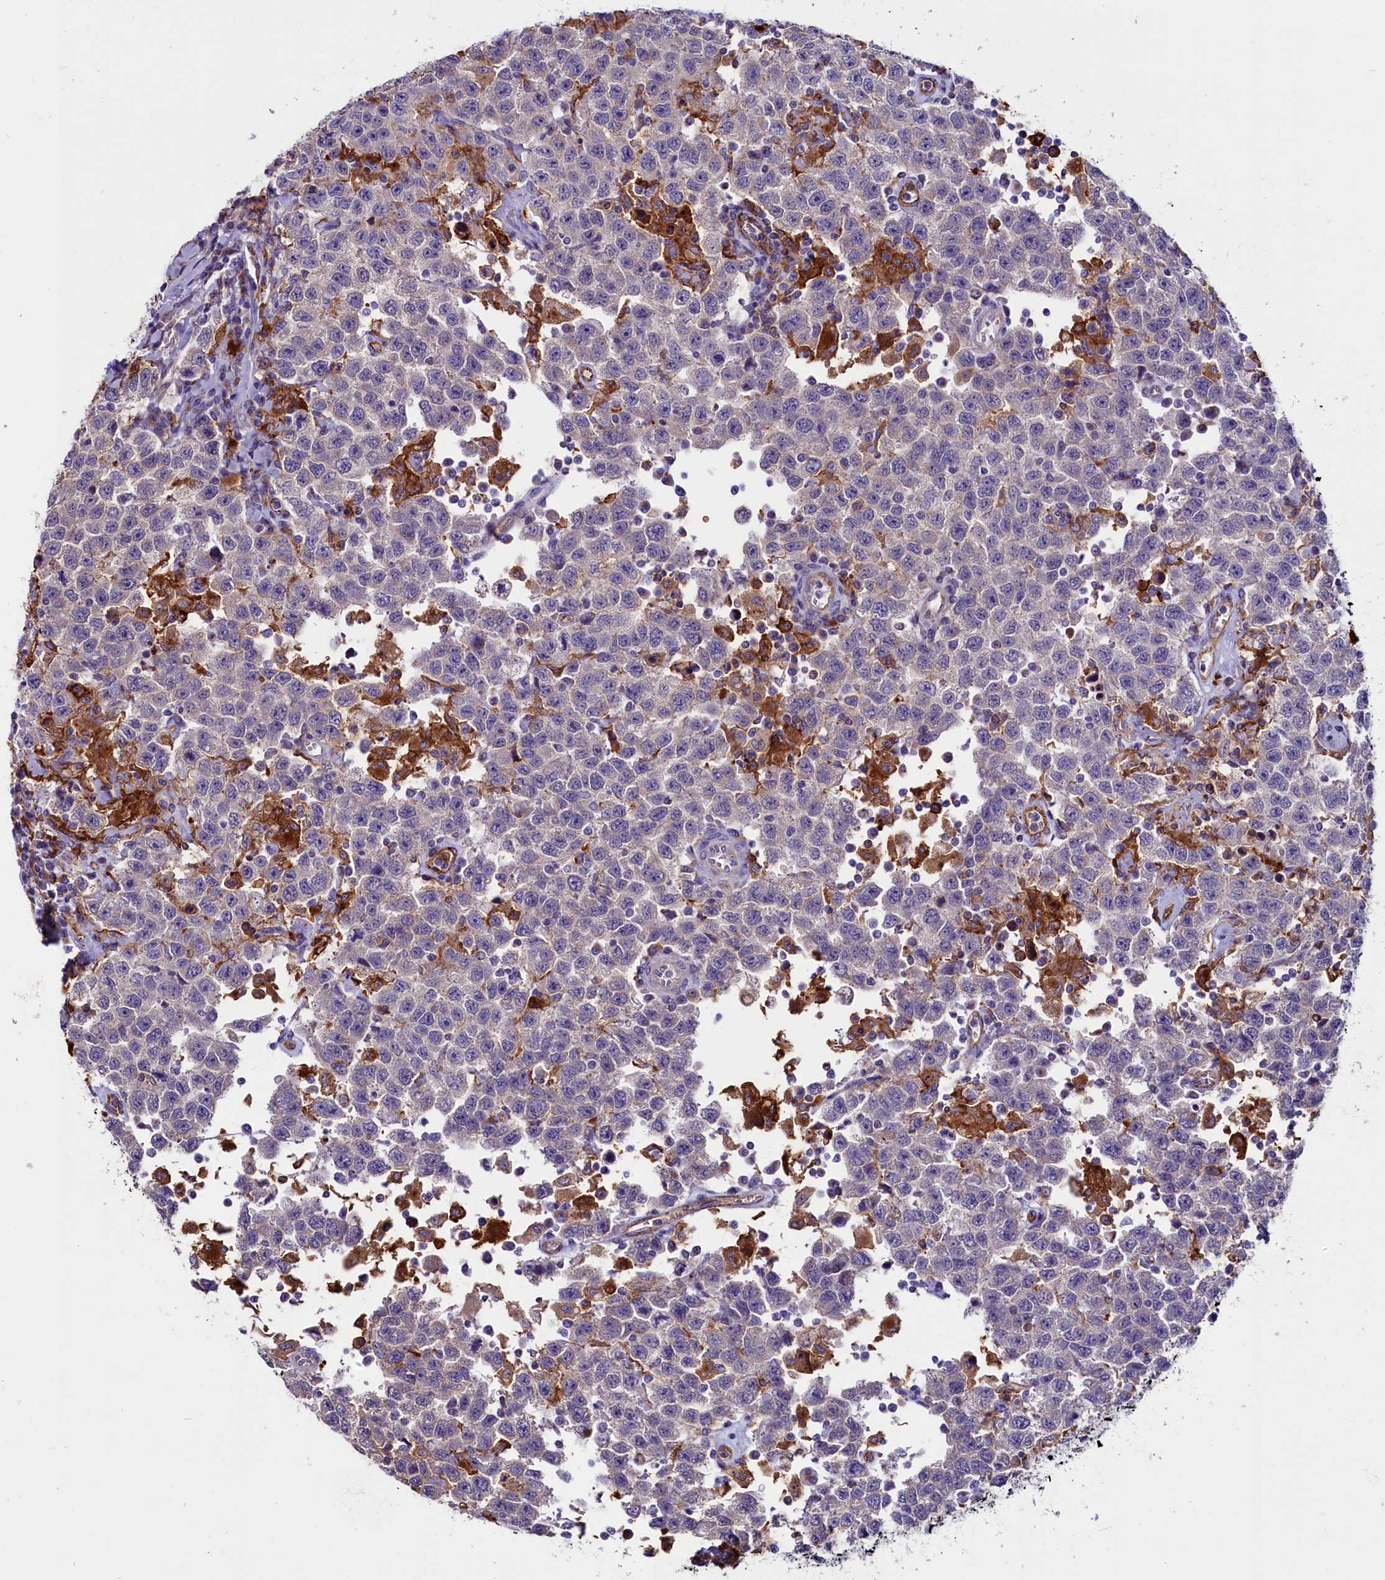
{"staining": {"intensity": "negative", "quantity": "none", "location": "none"}, "tissue": "testis cancer", "cell_type": "Tumor cells", "image_type": "cancer", "snomed": [{"axis": "morphology", "description": "Seminoma, NOS"}, {"axis": "topography", "description": "Testis"}], "caption": "Testis cancer (seminoma) stained for a protein using immunohistochemistry (IHC) shows no expression tumor cells.", "gene": "IL20RA", "patient": {"sex": "male", "age": 41}}